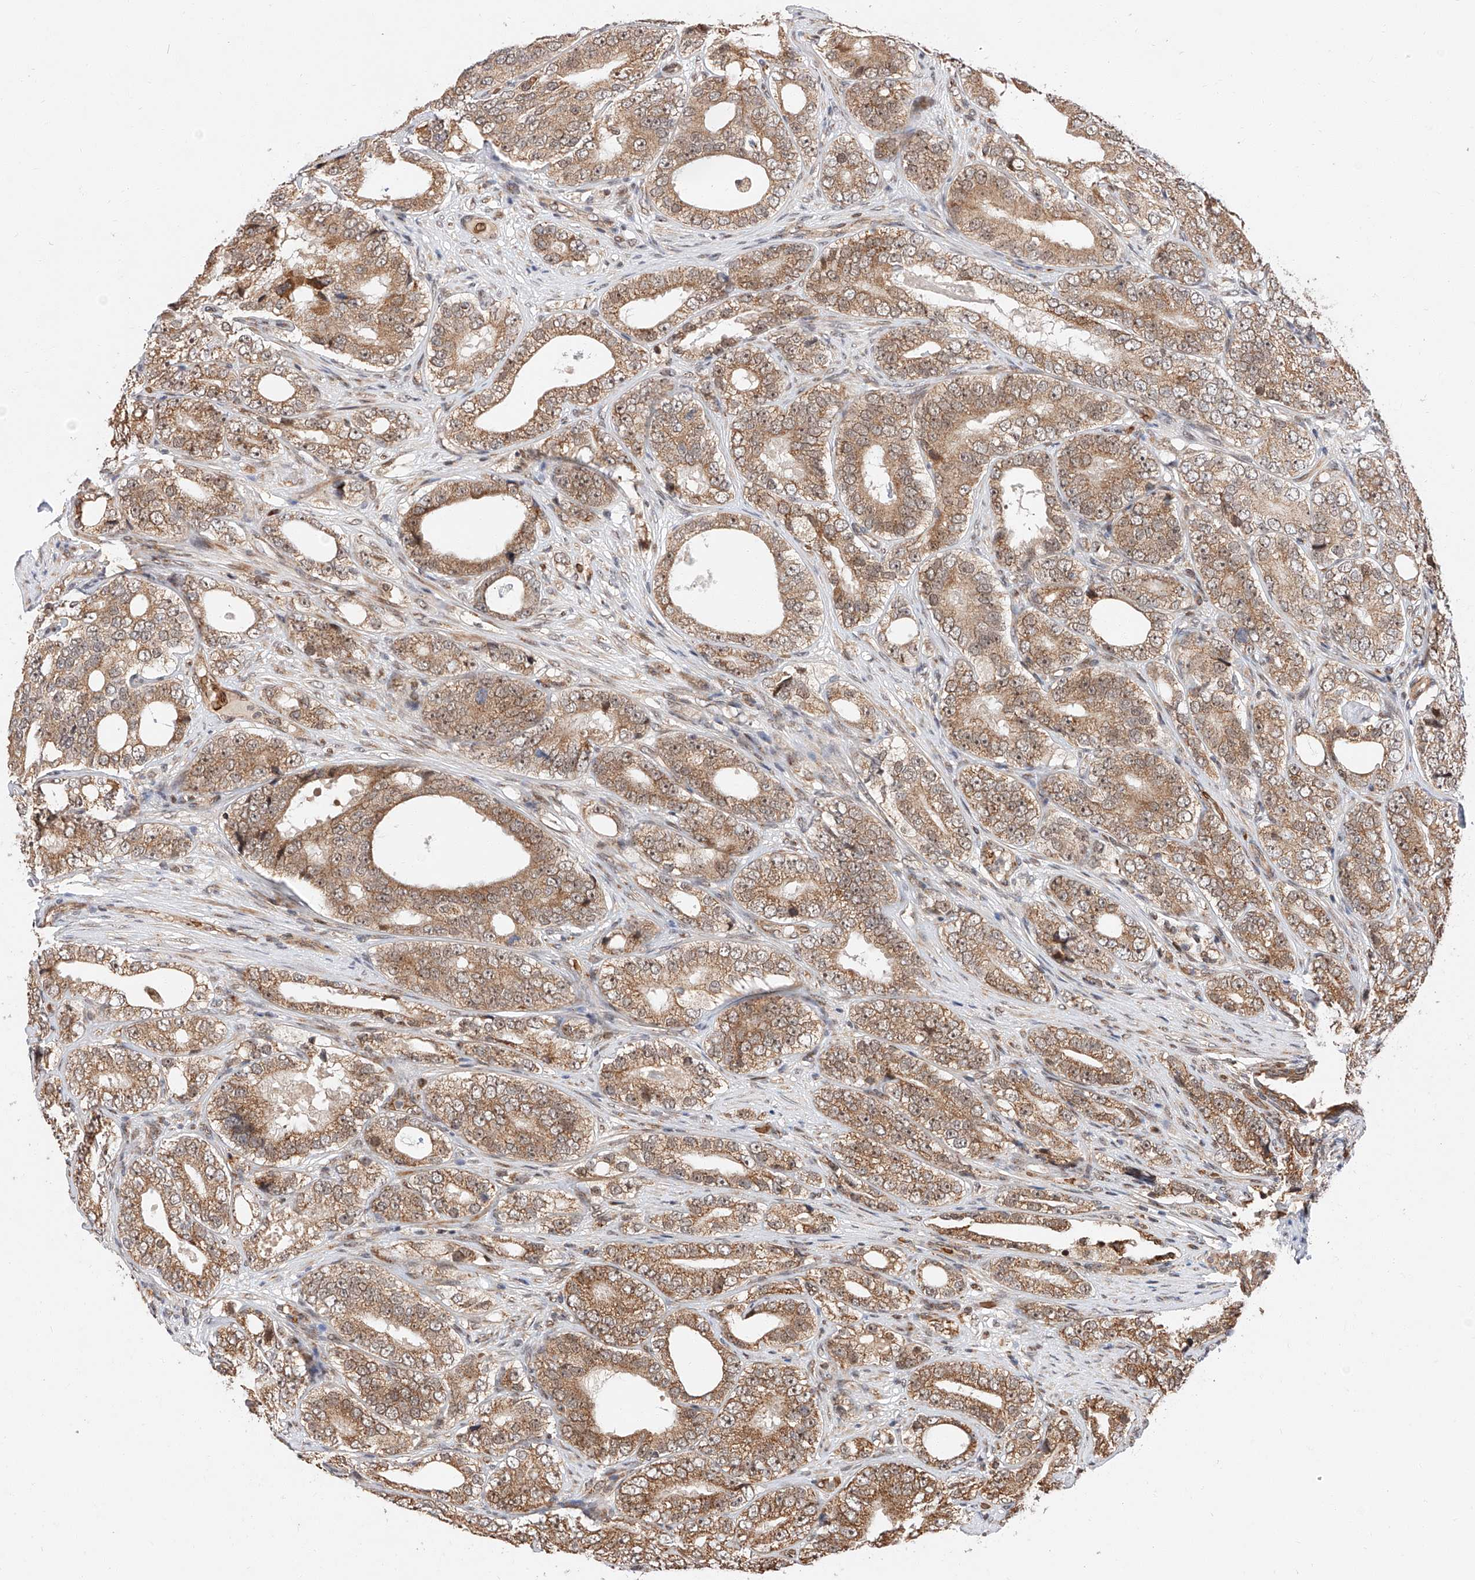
{"staining": {"intensity": "moderate", "quantity": ">75%", "location": "cytoplasmic/membranous"}, "tissue": "prostate cancer", "cell_type": "Tumor cells", "image_type": "cancer", "snomed": [{"axis": "morphology", "description": "Adenocarcinoma, High grade"}, {"axis": "topography", "description": "Prostate"}], "caption": "This photomicrograph shows IHC staining of human prostate adenocarcinoma (high-grade), with medium moderate cytoplasmic/membranous positivity in approximately >75% of tumor cells.", "gene": "THTPA", "patient": {"sex": "male", "age": 56}}